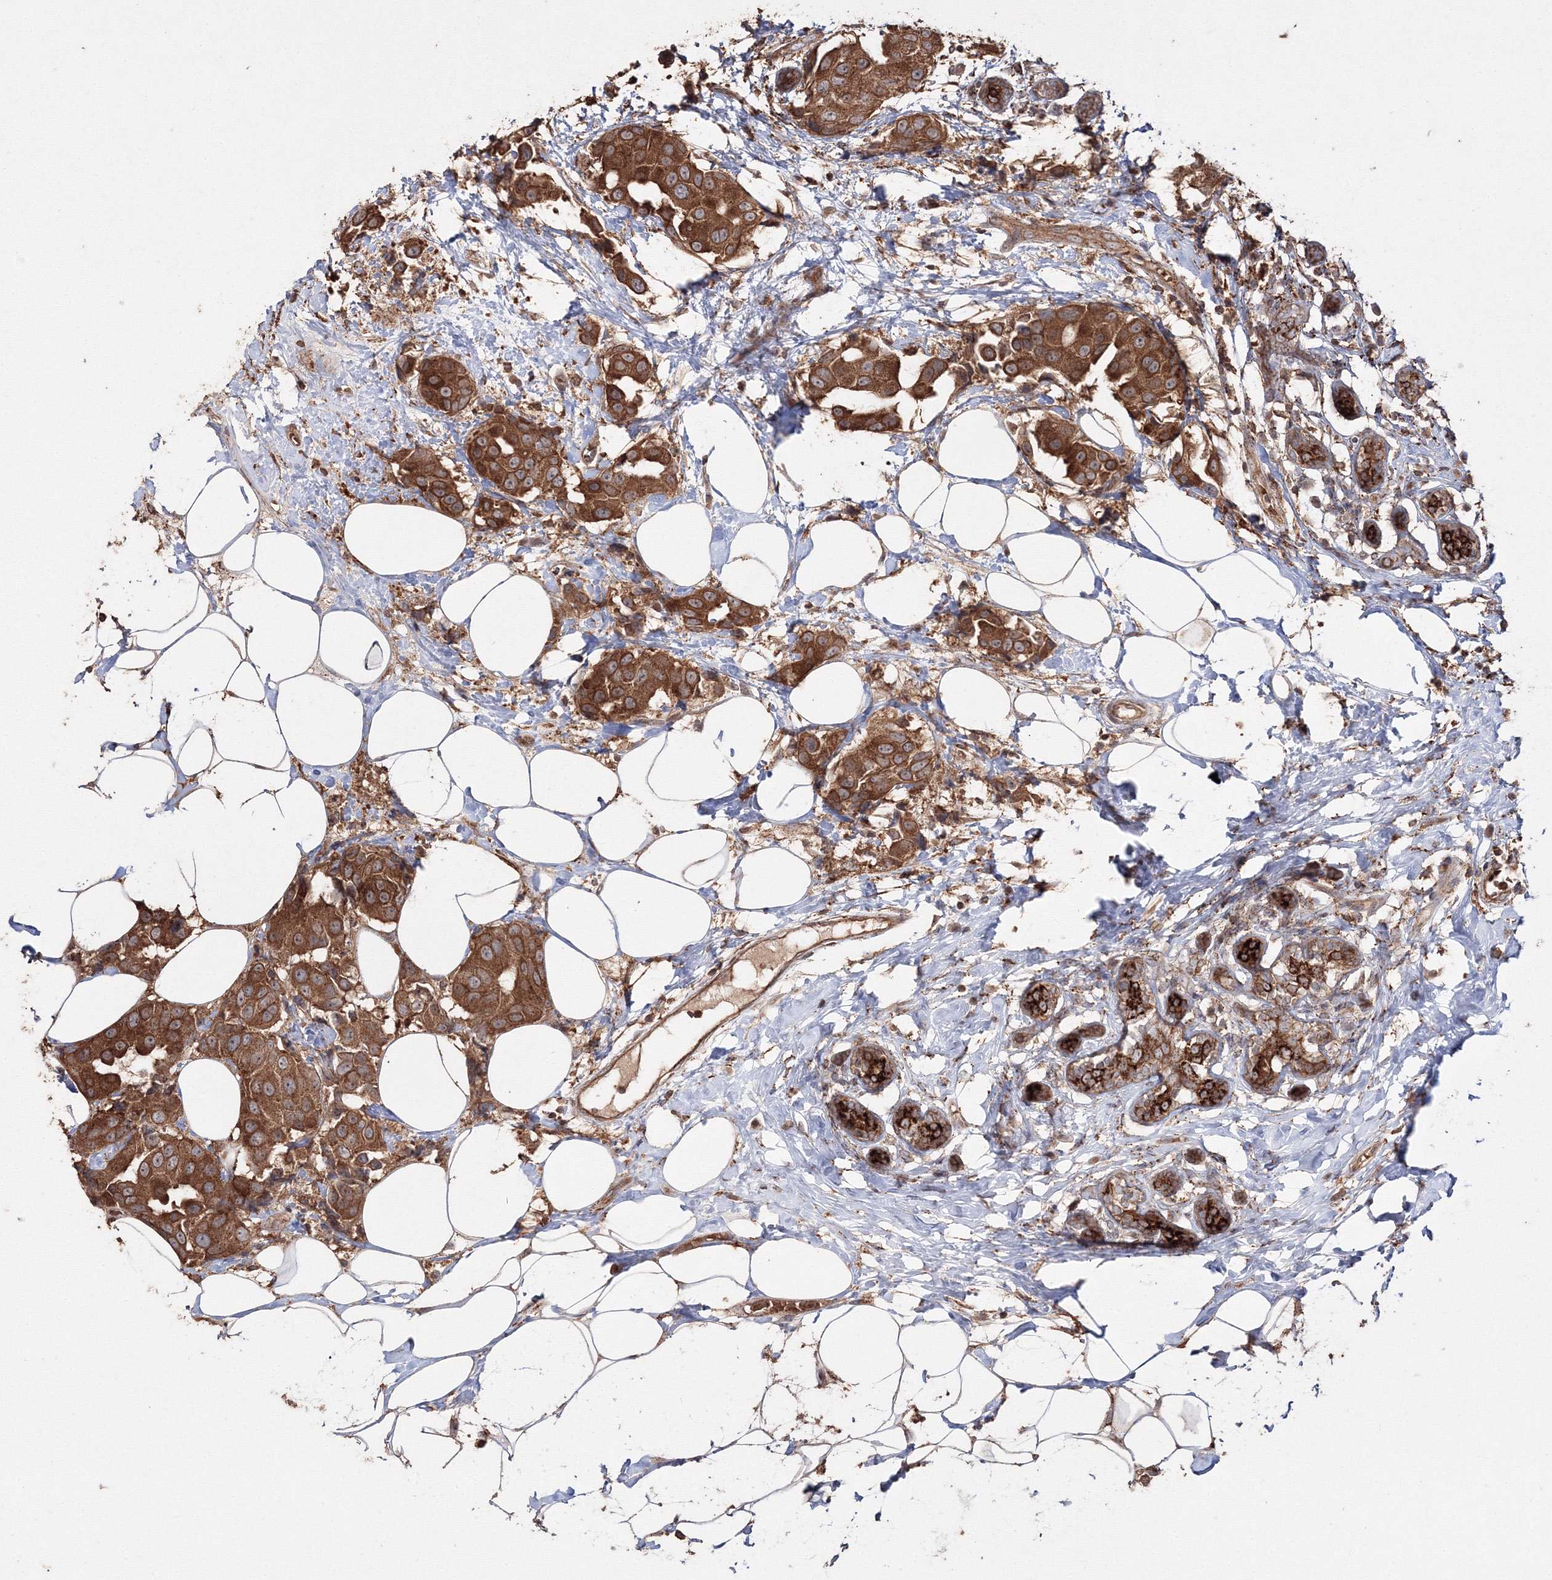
{"staining": {"intensity": "strong", "quantity": ">75%", "location": "cytoplasmic/membranous"}, "tissue": "breast cancer", "cell_type": "Tumor cells", "image_type": "cancer", "snomed": [{"axis": "morphology", "description": "Normal tissue, NOS"}, {"axis": "morphology", "description": "Duct carcinoma"}, {"axis": "topography", "description": "Breast"}], "caption": "IHC (DAB (3,3'-diaminobenzidine)) staining of breast cancer (infiltrating ductal carcinoma) demonstrates strong cytoplasmic/membranous protein staining in about >75% of tumor cells.", "gene": "DDO", "patient": {"sex": "female", "age": 39}}